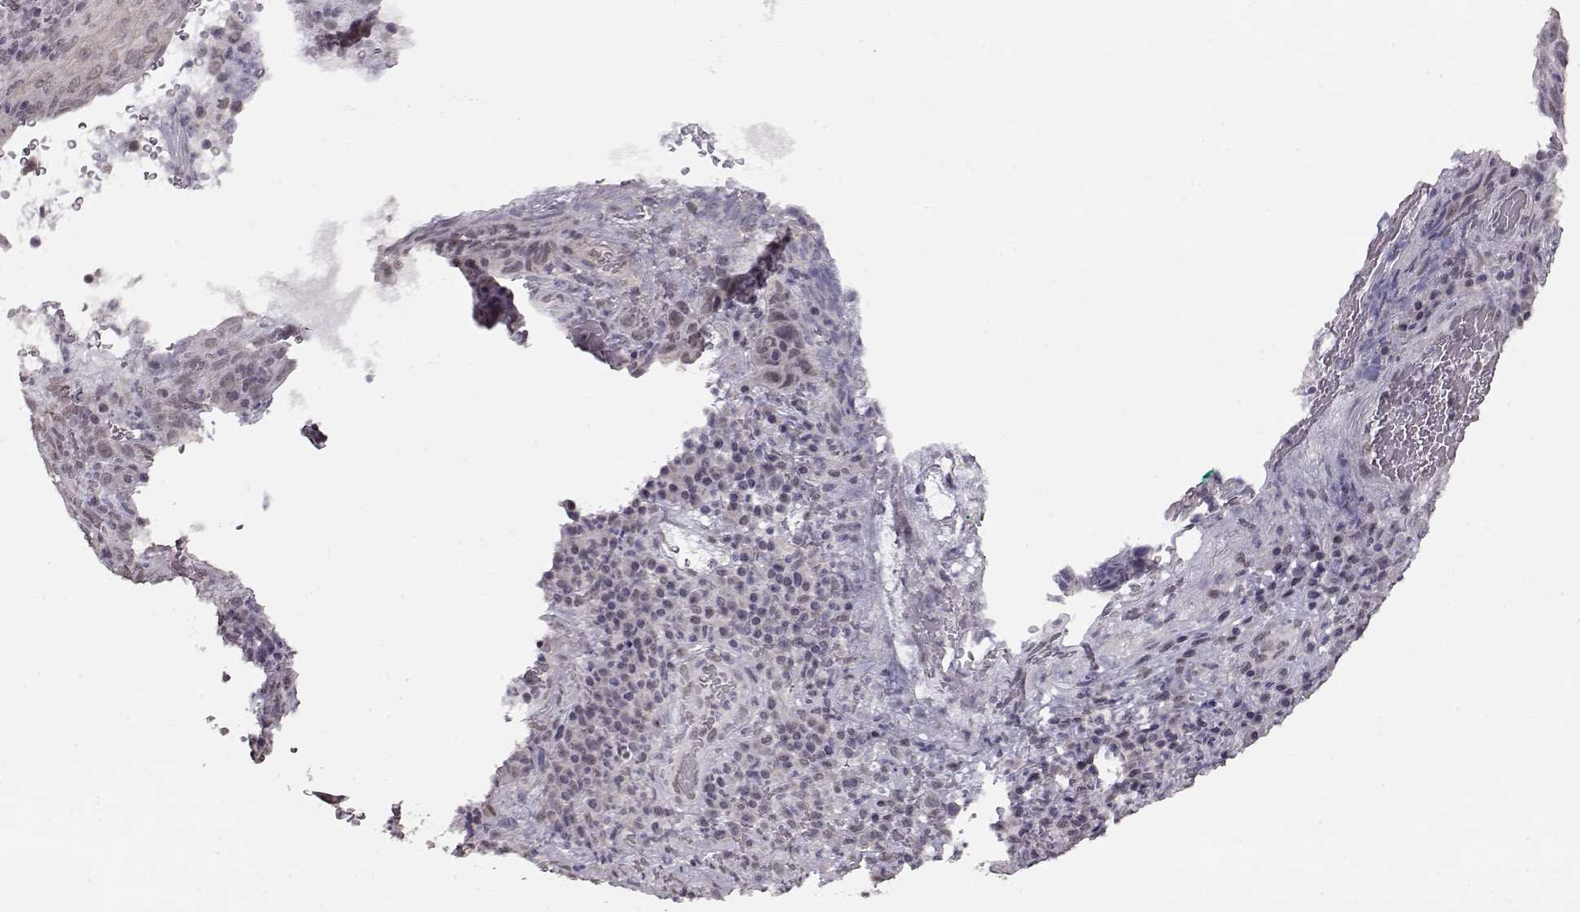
{"staining": {"intensity": "negative", "quantity": "none", "location": "none"}, "tissue": "skin cancer", "cell_type": "Tumor cells", "image_type": "cancer", "snomed": [{"axis": "morphology", "description": "Squamous cell carcinoma, NOS"}, {"axis": "topography", "description": "Skin"}, {"axis": "topography", "description": "Anal"}], "caption": "The micrograph exhibits no staining of tumor cells in skin cancer.", "gene": "PCP4", "patient": {"sex": "female", "age": 51}}